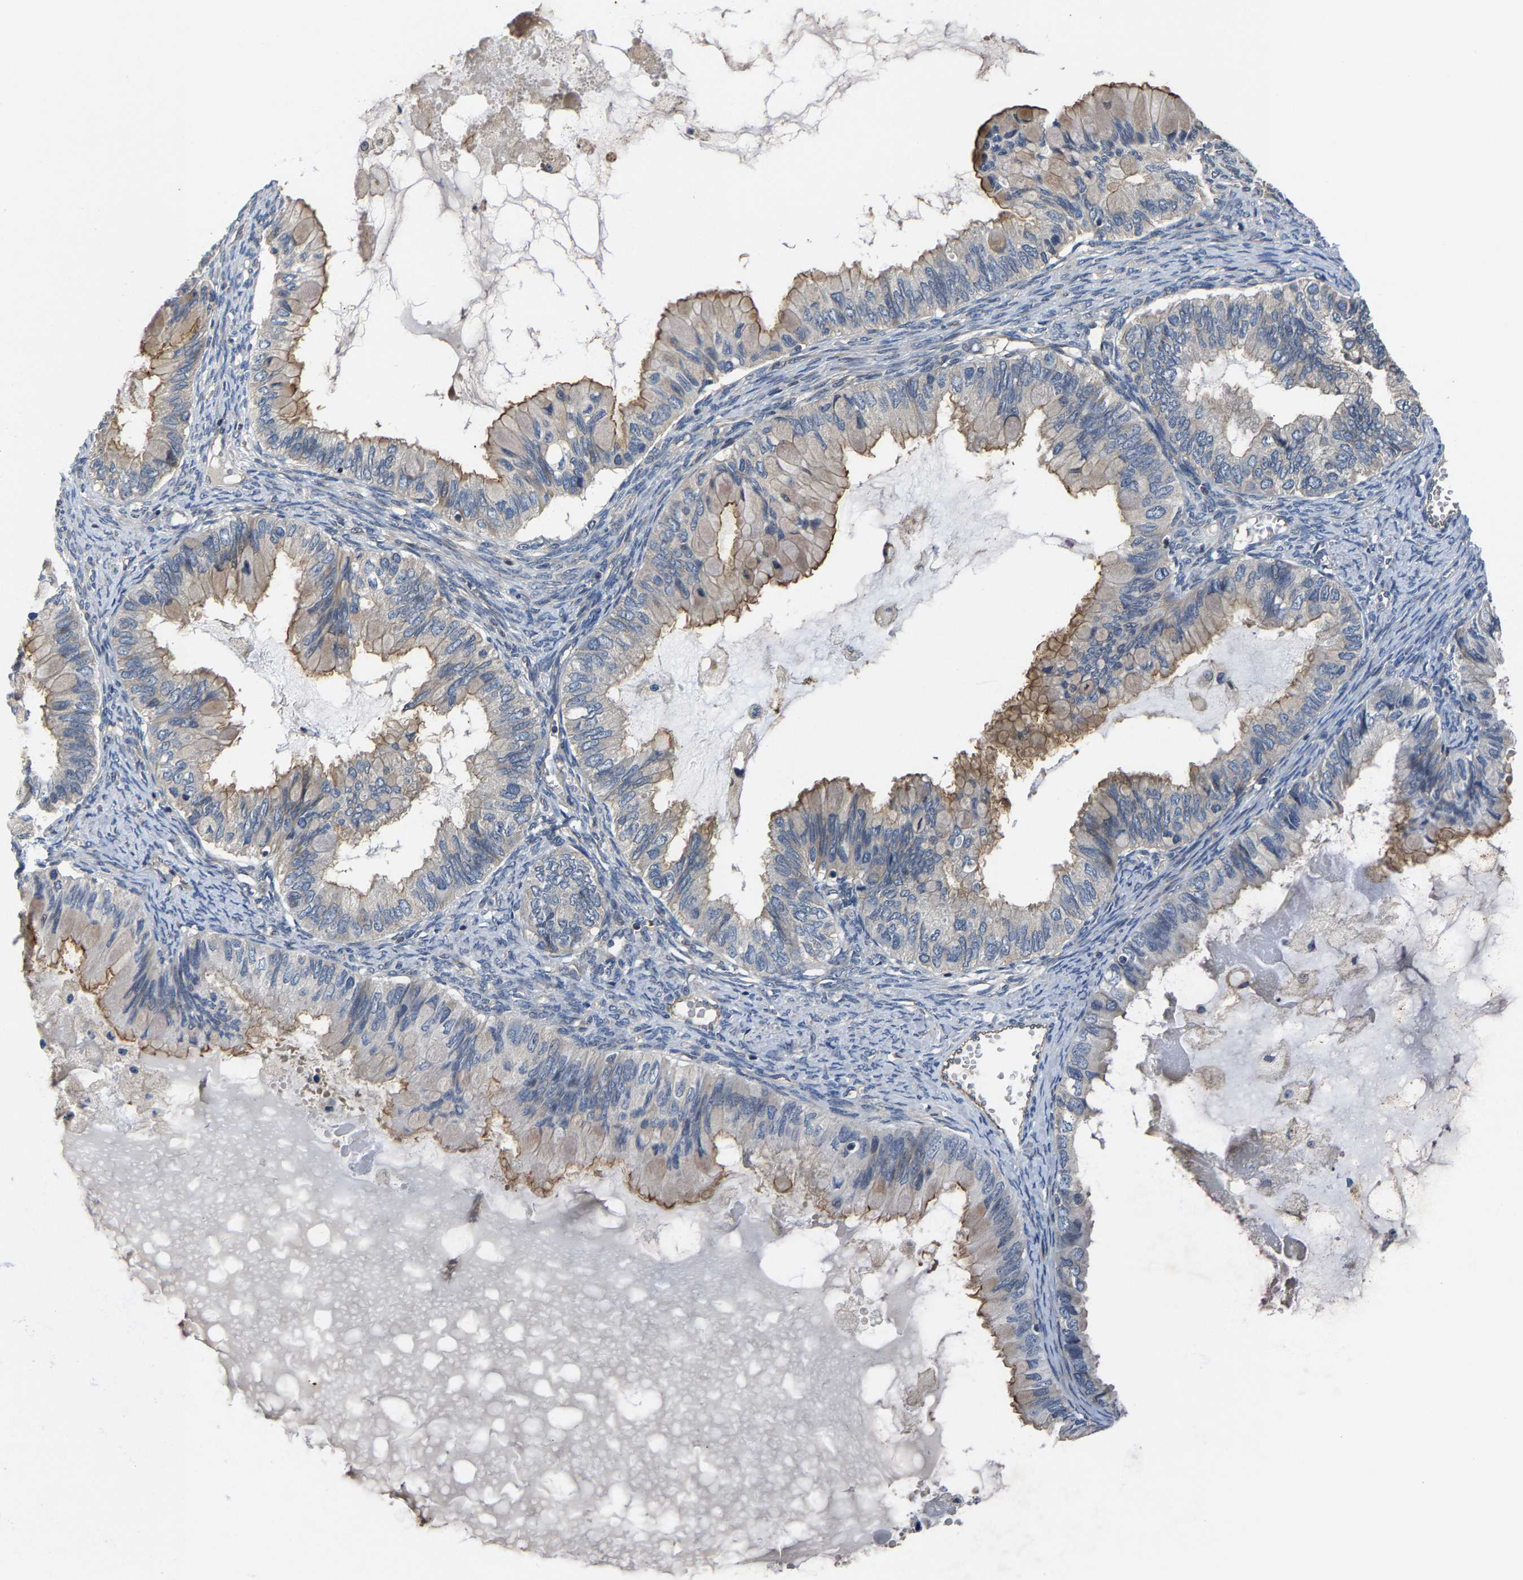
{"staining": {"intensity": "moderate", "quantity": "25%-75%", "location": "cytoplasmic/membranous"}, "tissue": "ovarian cancer", "cell_type": "Tumor cells", "image_type": "cancer", "snomed": [{"axis": "morphology", "description": "Cystadenocarcinoma, mucinous, NOS"}, {"axis": "topography", "description": "Ovary"}], "caption": "Protein expression analysis of ovarian cancer shows moderate cytoplasmic/membranous positivity in about 25%-75% of tumor cells. Nuclei are stained in blue.", "gene": "AGBL3", "patient": {"sex": "female", "age": 80}}